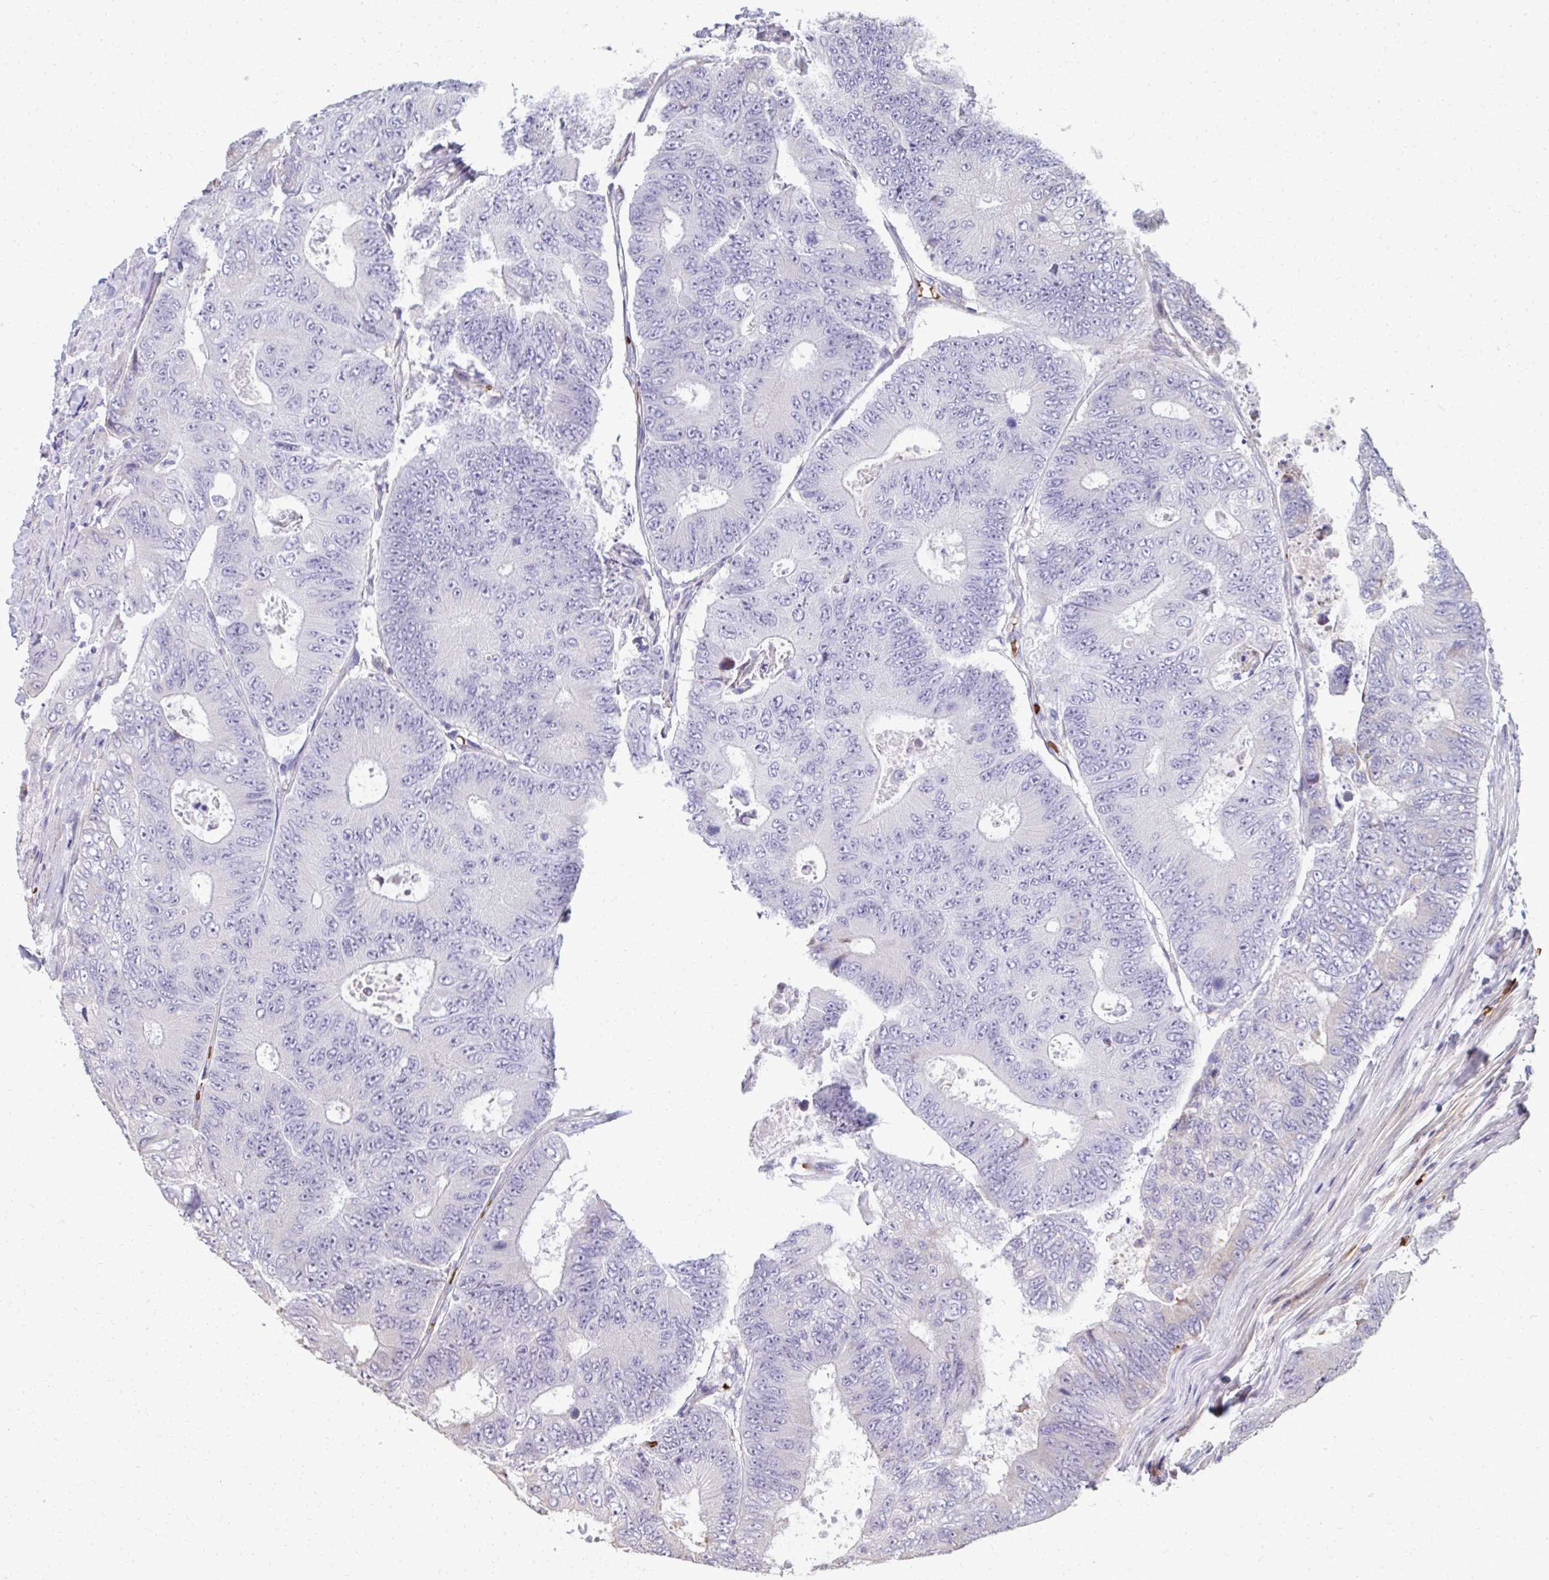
{"staining": {"intensity": "negative", "quantity": "none", "location": "none"}, "tissue": "colorectal cancer", "cell_type": "Tumor cells", "image_type": "cancer", "snomed": [{"axis": "morphology", "description": "Adenocarcinoma, NOS"}, {"axis": "topography", "description": "Colon"}], "caption": "Immunohistochemistry micrograph of neoplastic tissue: human colorectal cancer stained with DAB (3,3'-diaminobenzidine) exhibits no significant protein expression in tumor cells.", "gene": "FIBCD1", "patient": {"sex": "female", "age": 48}}